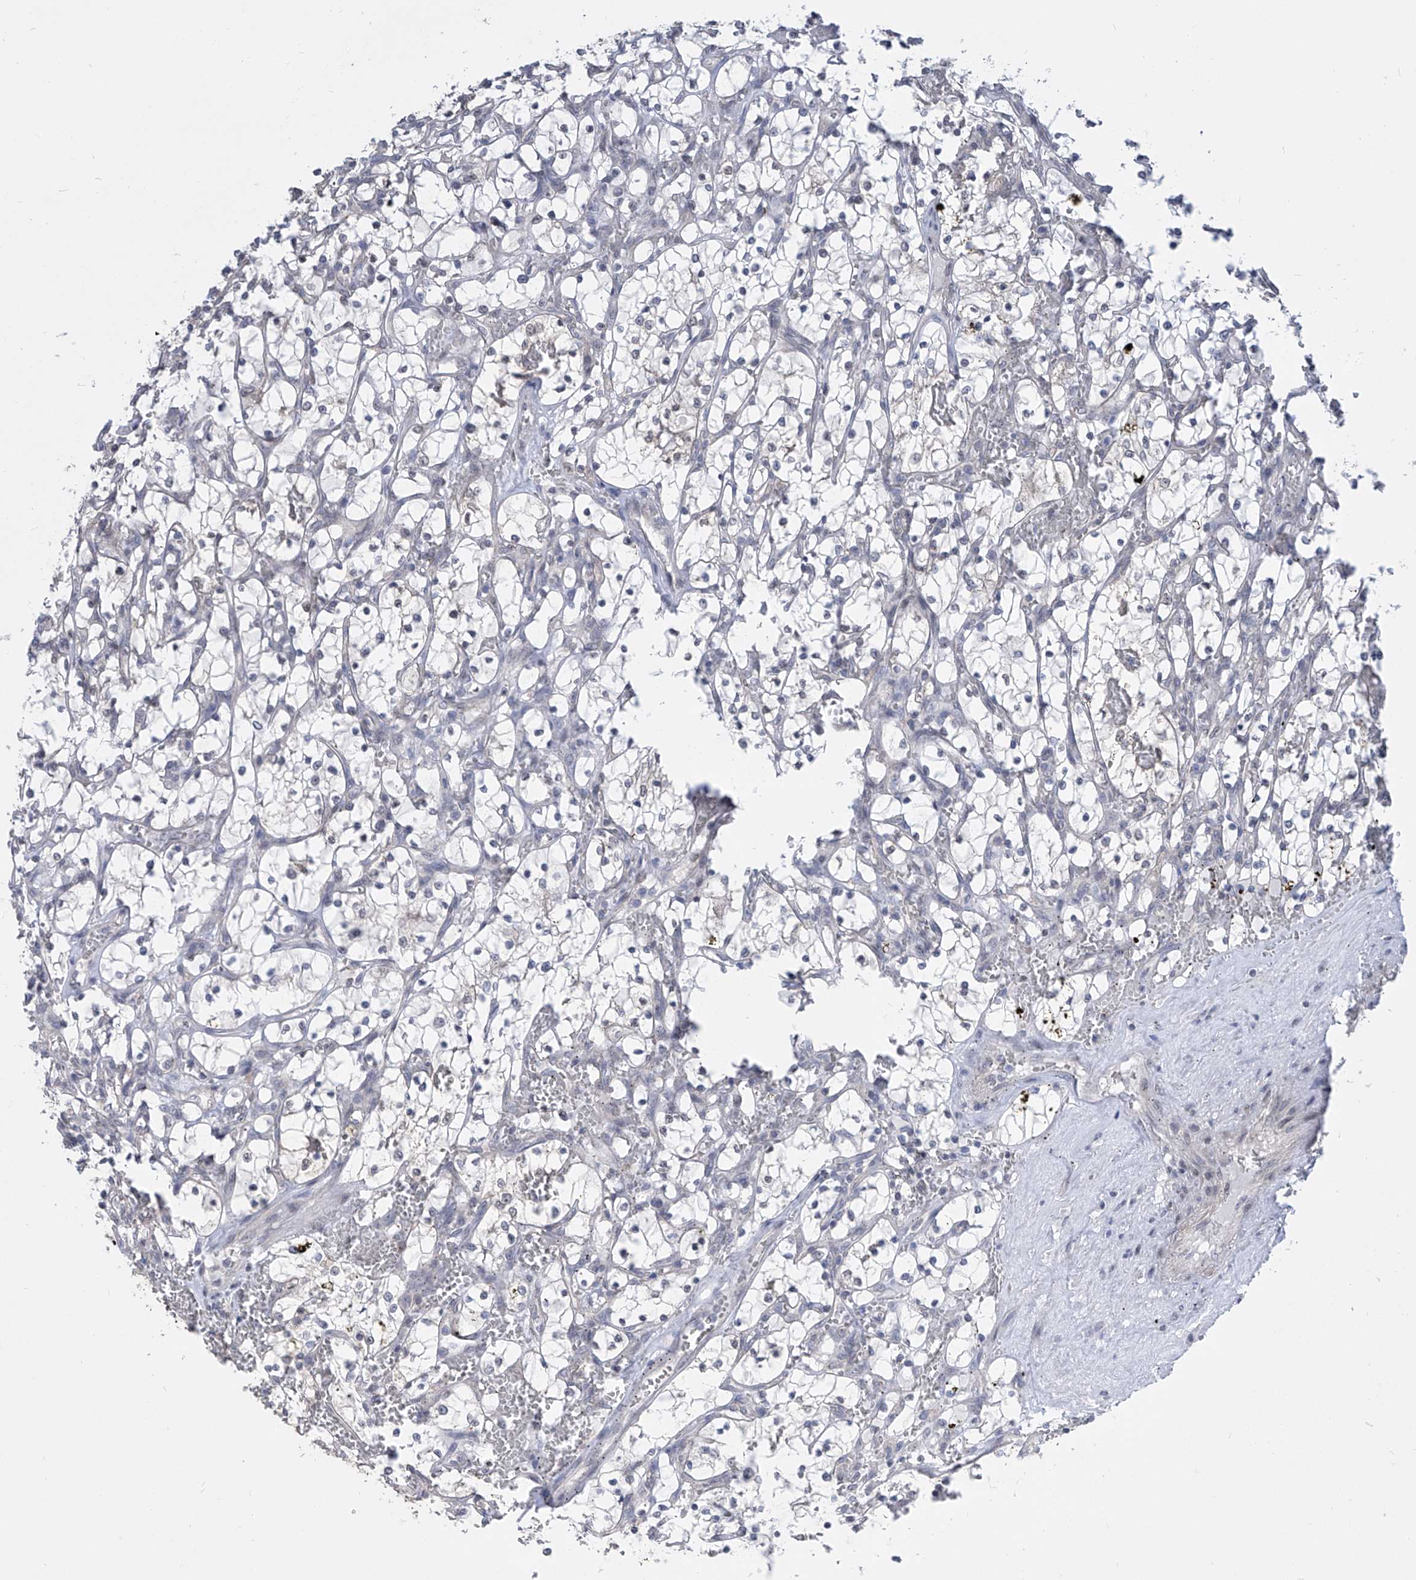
{"staining": {"intensity": "negative", "quantity": "none", "location": "none"}, "tissue": "renal cancer", "cell_type": "Tumor cells", "image_type": "cancer", "snomed": [{"axis": "morphology", "description": "Adenocarcinoma, NOS"}, {"axis": "topography", "description": "Kidney"}], "caption": "This is an immunohistochemistry micrograph of adenocarcinoma (renal). There is no expression in tumor cells.", "gene": "CETN2", "patient": {"sex": "female", "age": 69}}